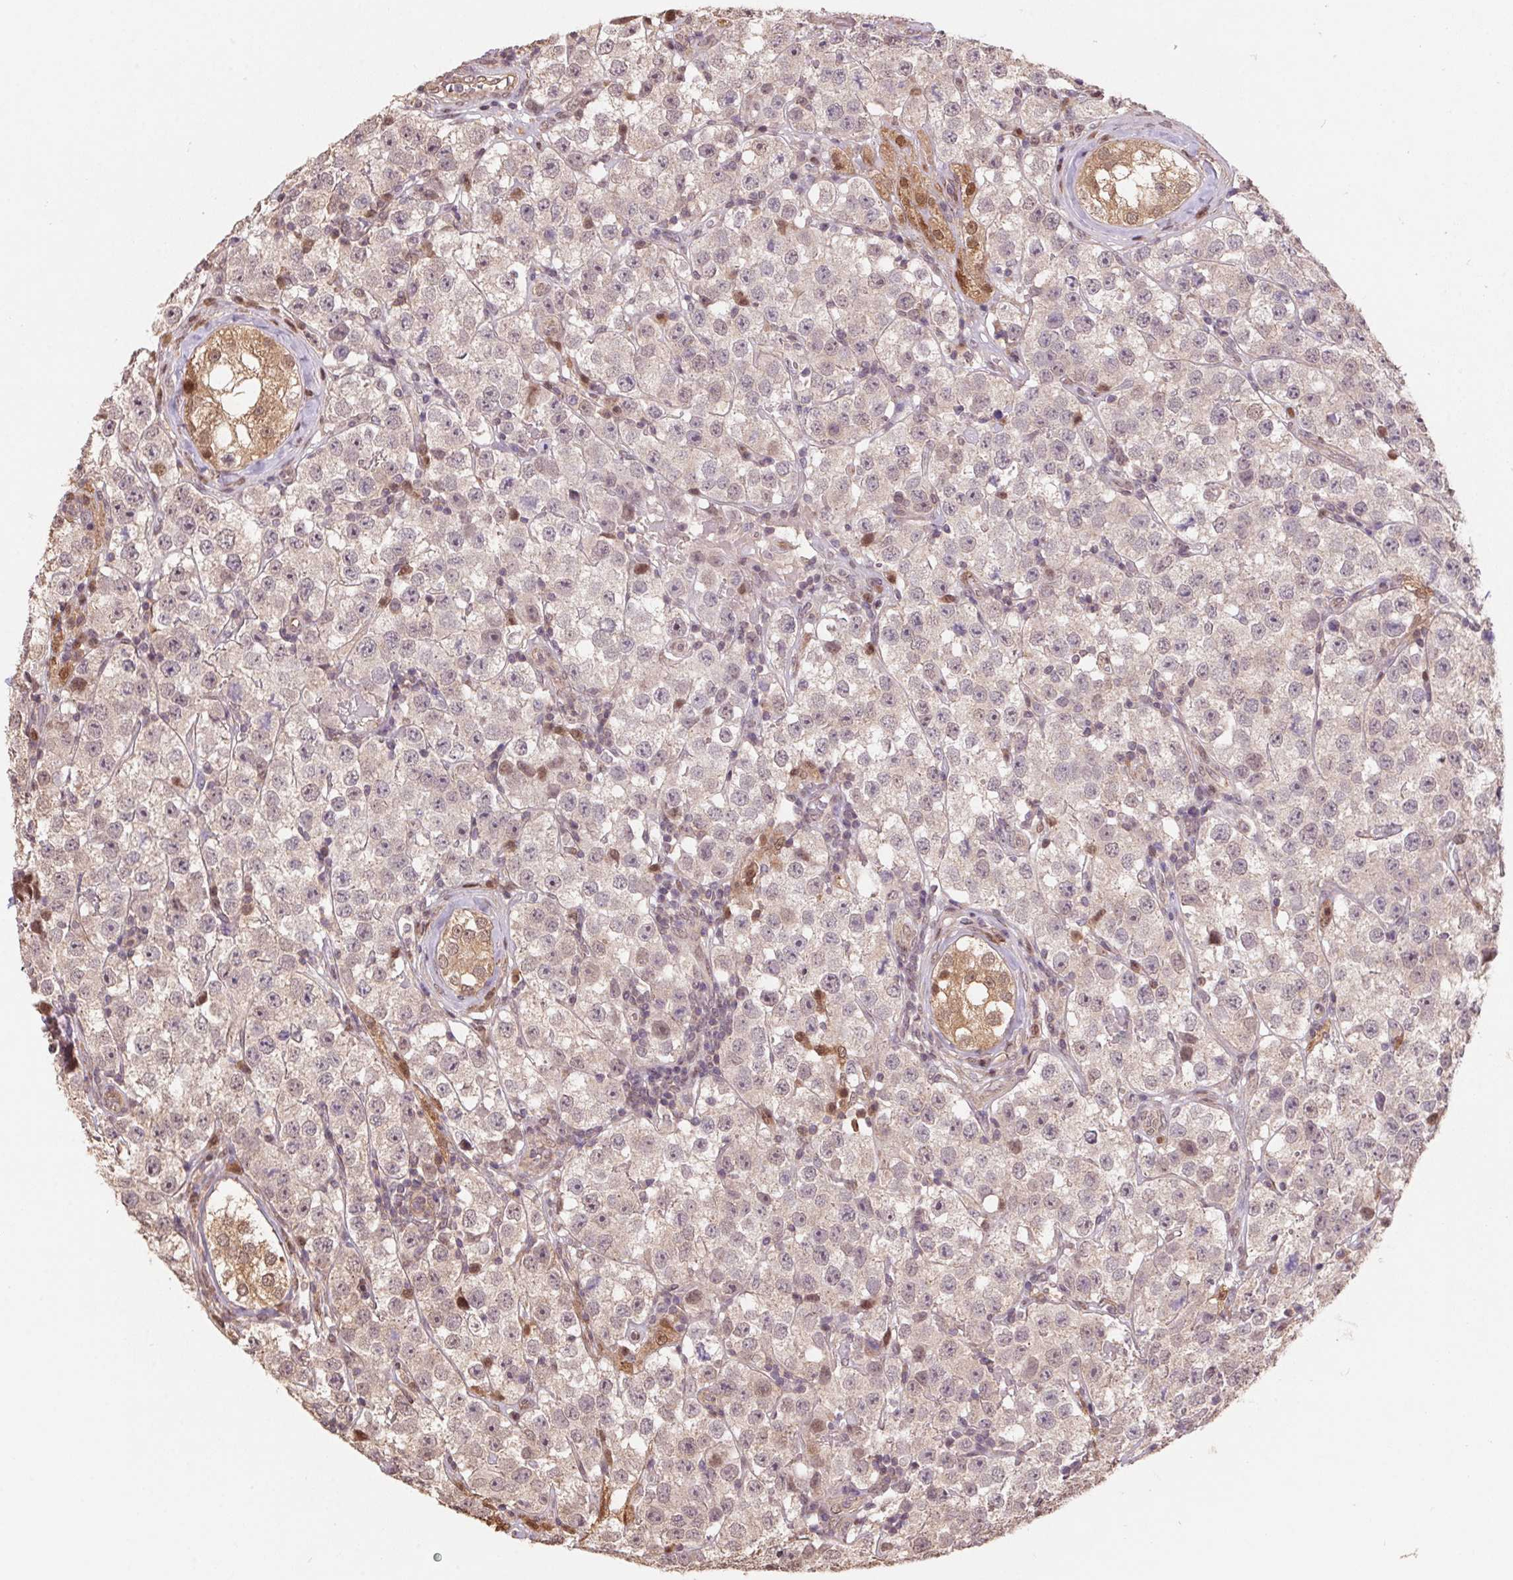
{"staining": {"intensity": "weak", "quantity": ">75%", "location": "cytoplasmic/membranous,nuclear"}, "tissue": "testis cancer", "cell_type": "Tumor cells", "image_type": "cancer", "snomed": [{"axis": "morphology", "description": "Seminoma, NOS"}, {"axis": "topography", "description": "Testis"}], "caption": "Immunohistochemistry (IHC) image of seminoma (testis) stained for a protein (brown), which exhibits low levels of weak cytoplasmic/membranous and nuclear expression in about >75% of tumor cells.", "gene": "CUTA", "patient": {"sex": "male", "age": 34}}